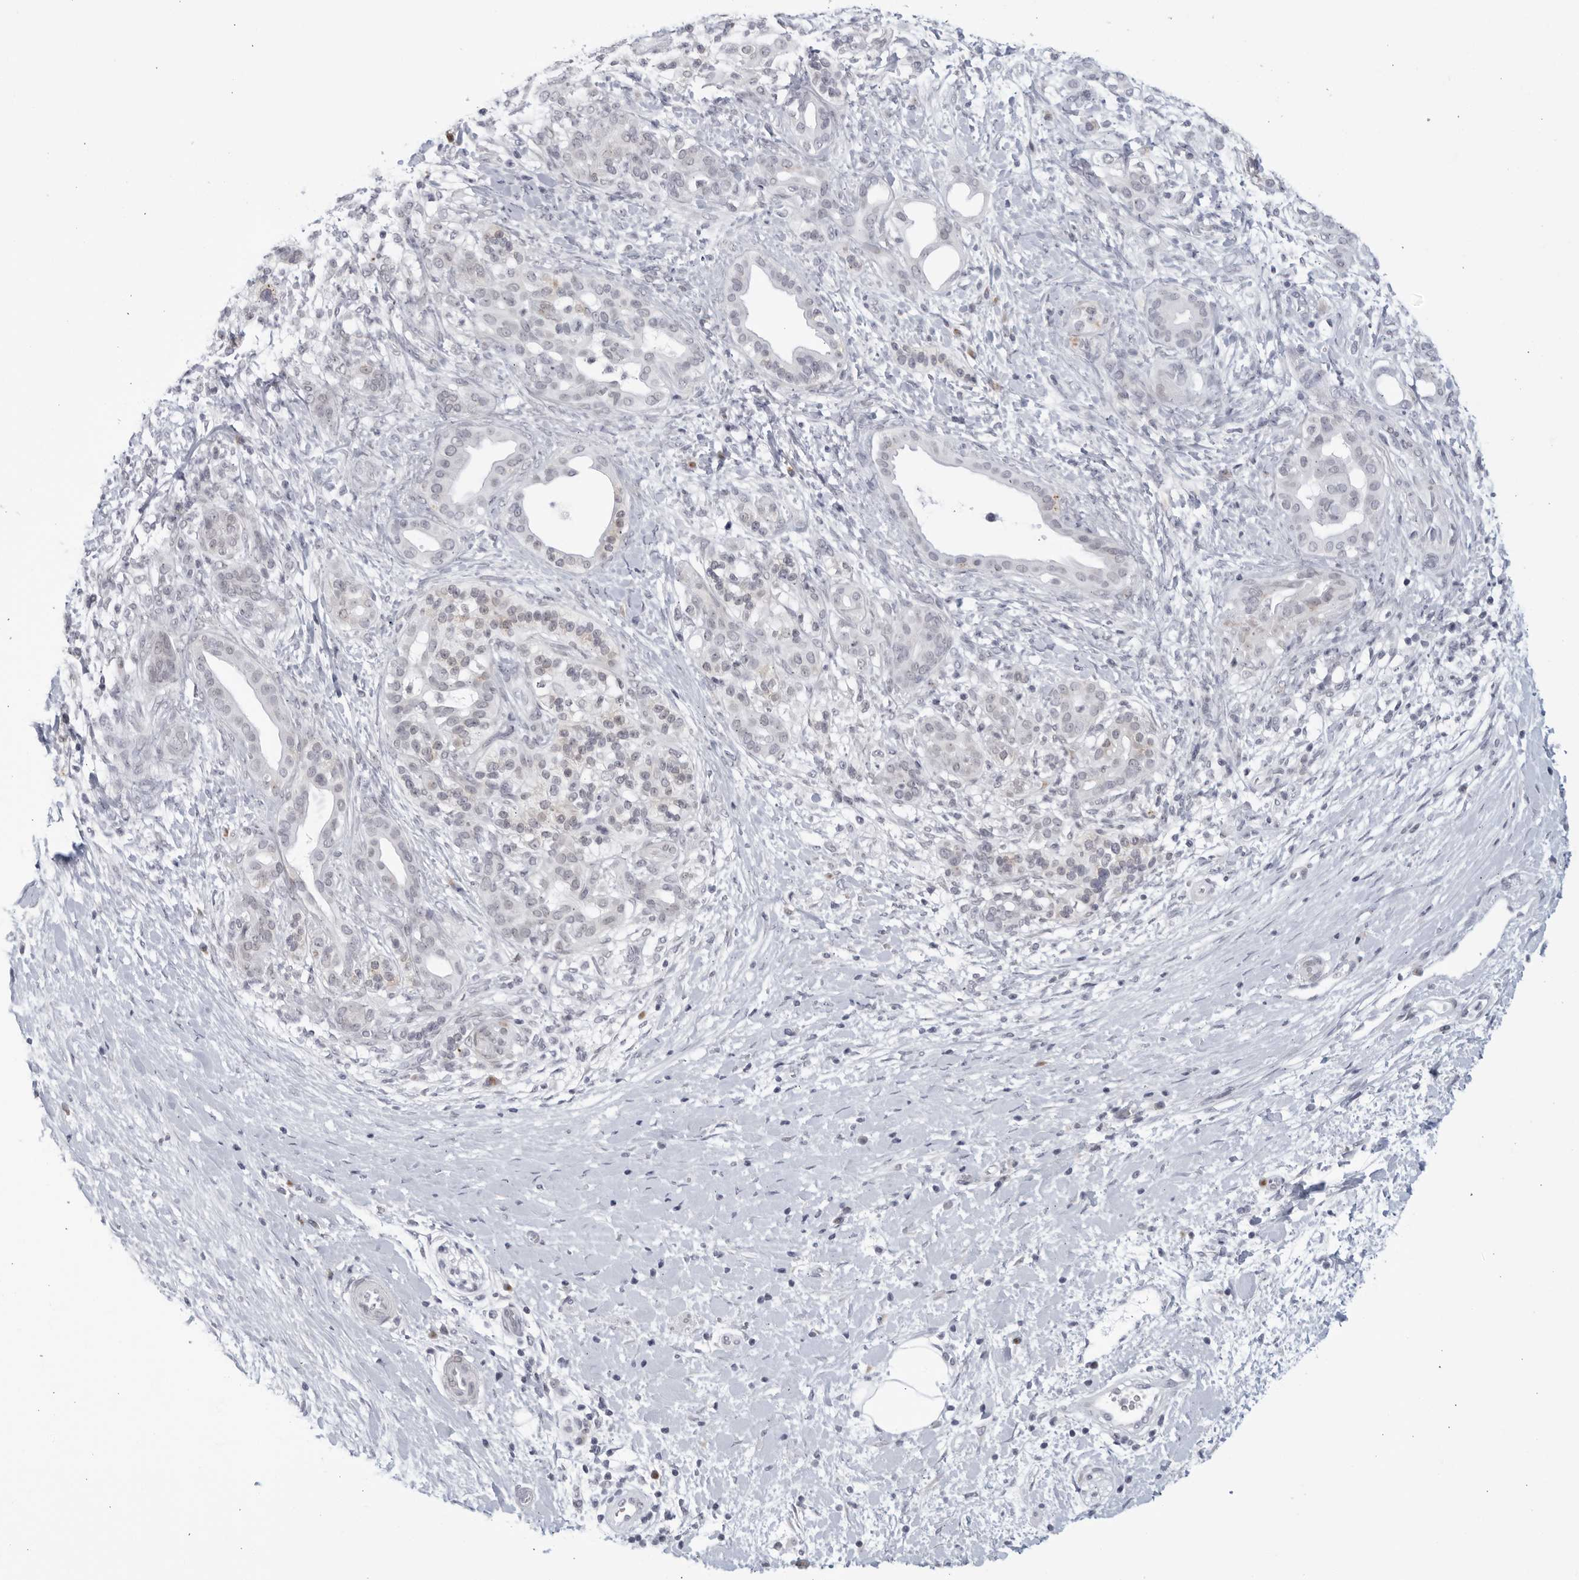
{"staining": {"intensity": "negative", "quantity": "none", "location": "none"}, "tissue": "pancreatic cancer", "cell_type": "Tumor cells", "image_type": "cancer", "snomed": [{"axis": "morphology", "description": "Adenocarcinoma, NOS"}, {"axis": "topography", "description": "Pancreas"}], "caption": "Image shows no protein expression in tumor cells of pancreatic adenocarcinoma tissue.", "gene": "WDTC1", "patient": {"sex": "male", "age": 58}}